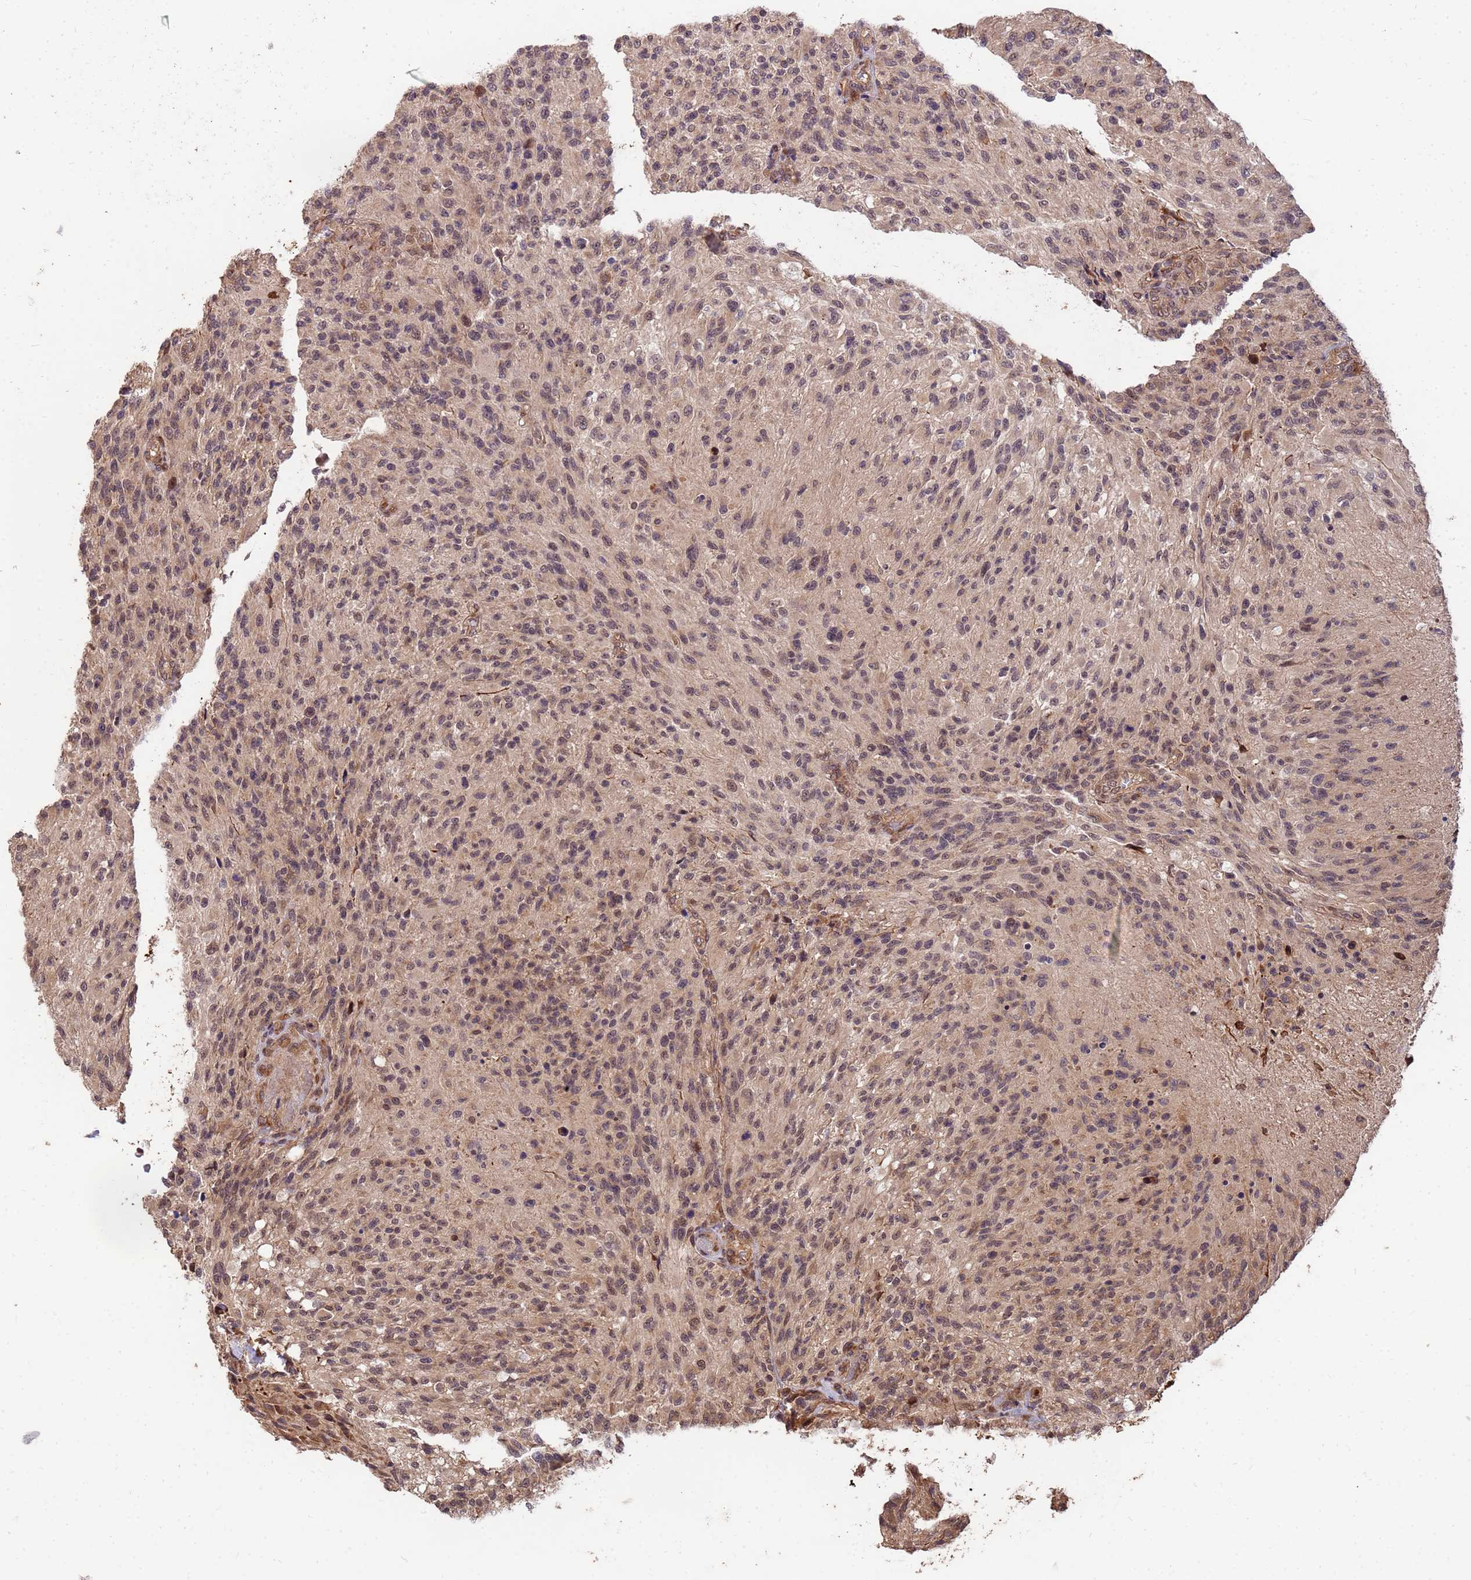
{"staining": {"intensity": "moderate", "quantity": "25%-75%", "location": "cytoplasmic/membranous,nuclear"}, "tissue": "glioma", "cell_type": "Tumor cells", "image_type": "cancer", "snomed": [{"axis": "morphology", "description": "Normal tissue, NOS"}, {"axis": "morphology", "description": "Glioma, malignant, High grade"}, {"axis": "topography", "description": "Cerebral cortex"}], "caption": "A high-resolution image shows immunohistochemistry (IHC) staining of malignant high-grade glioma, which demonstrates moderate cytoplasmic/membranous and nuclear positivity in about 25%-75% of tumor cells.", "gene": "ZNF619", "patient": {"sex": "male", "age": 56}}